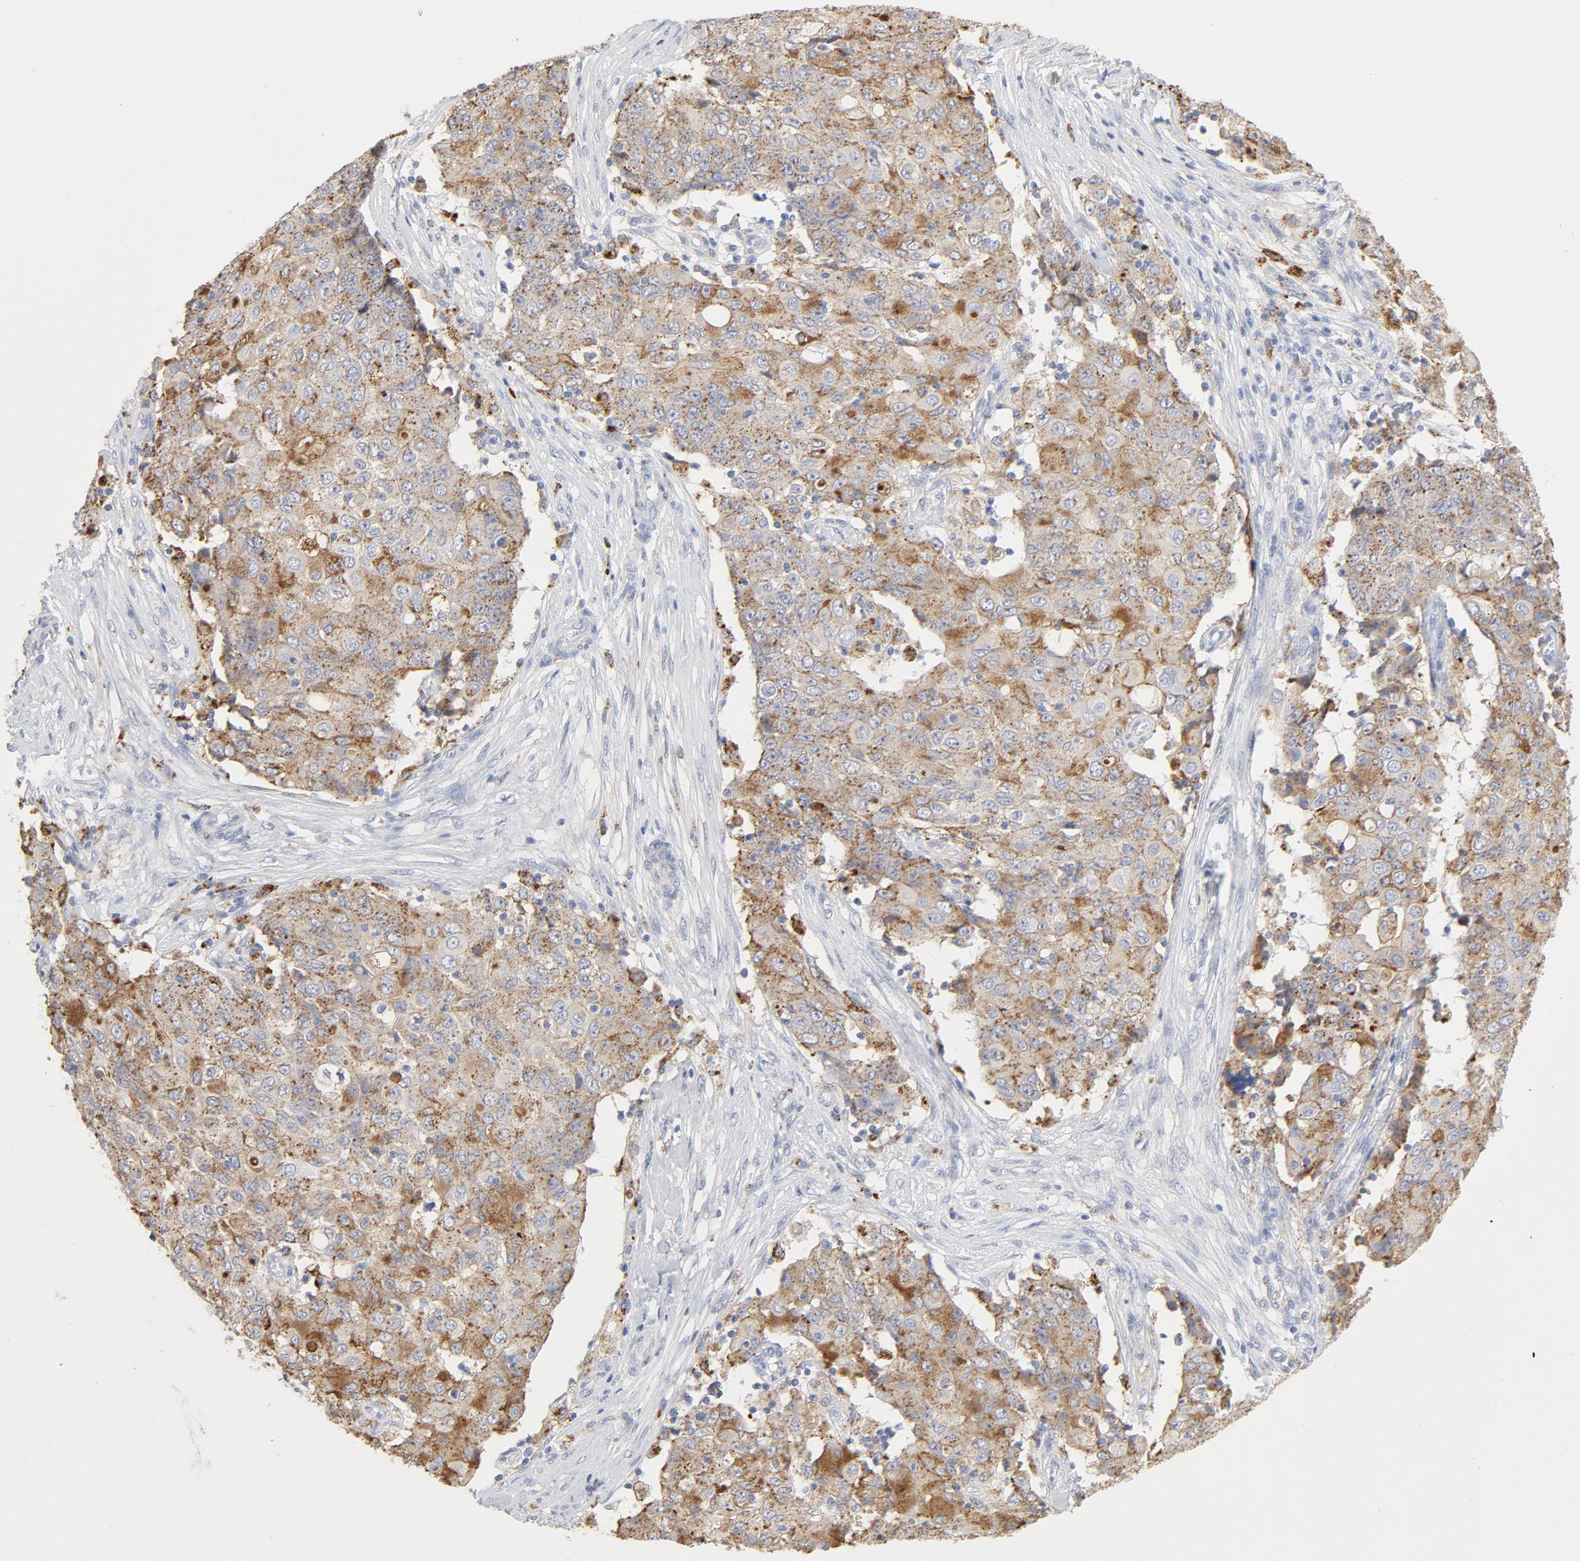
{"staining": {"intensity": "moderate", "quantity": ">75%", "location": "cytoplasmic/membranous"}, "tissue": "ovarian cancer", "cell_type": "Tumor cells", "image_type": "cancer", "snomed": [{"axis": "morphology", "description": "Carcinoma, endometroid"}, {"axis": "topography", "description": "Ovary"}], "caption": "Protein analysis of ovarian endometroid carcinoma tissue shows moderate cytoplasmic/membranous expression in about >75% of tumor cells.", "gene": "MAGEB17", "patient": {"sex": "female", "age": 42}}